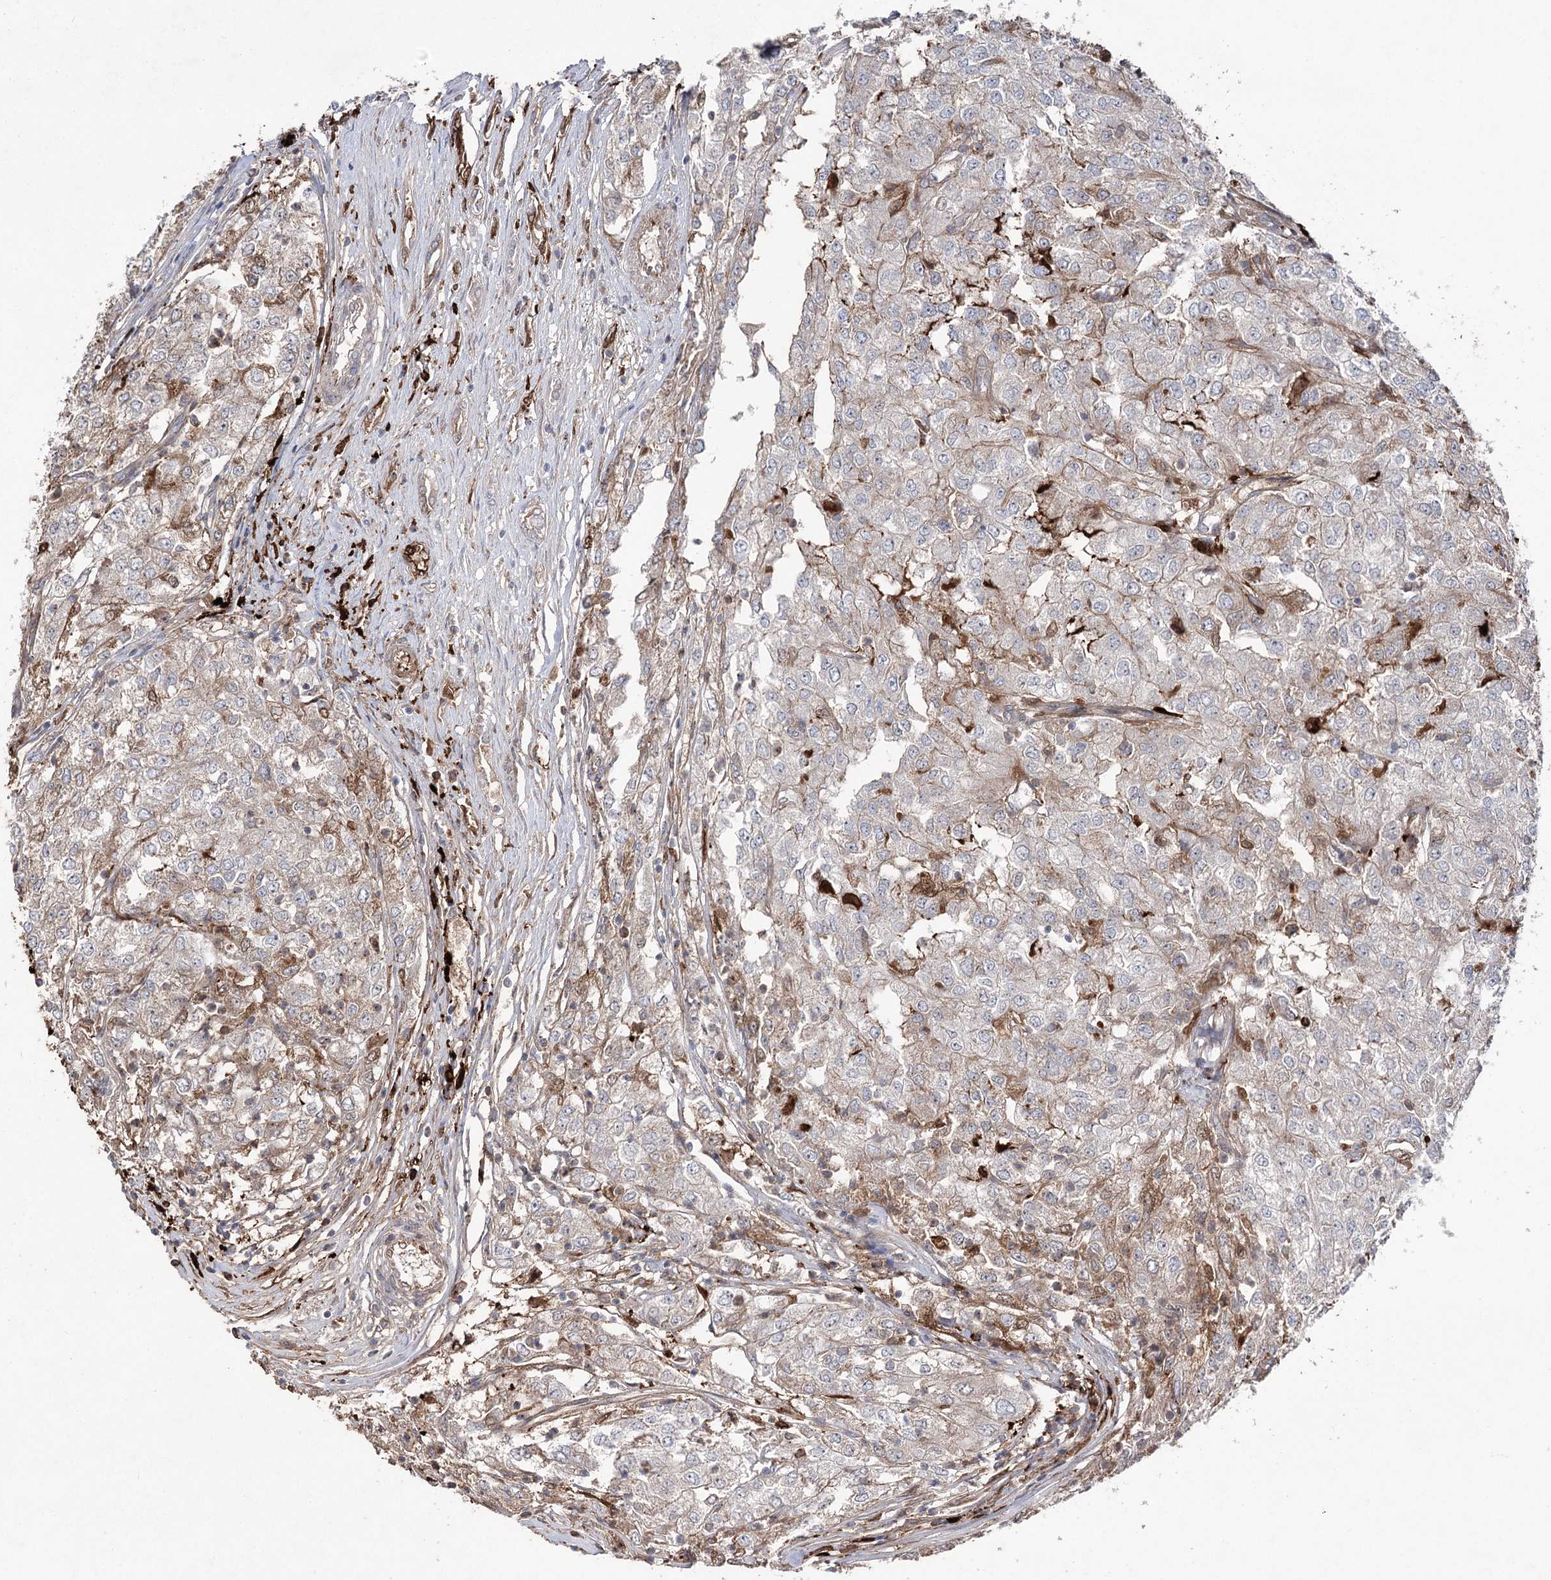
{"staining": {"intensity": "weak", "quantity": "<25%", "location": "cytoplasmic/membranous"}, "tissue": "renal cancer", "cell_type": "Tumor cells", "image_type": "cancer", "snomed": [{"axis": "morphology", "description": "Adenocarcinoma, NOS"}, {"axis": "topography", "description": "Kidney"}], "caption": "Adenocarcinoma (renal) was stained to show a protein in brown. There is no significant positivity in tumor cells.", "gene": "OTUD1", "patient": {"sex": "female", "age": 54}}